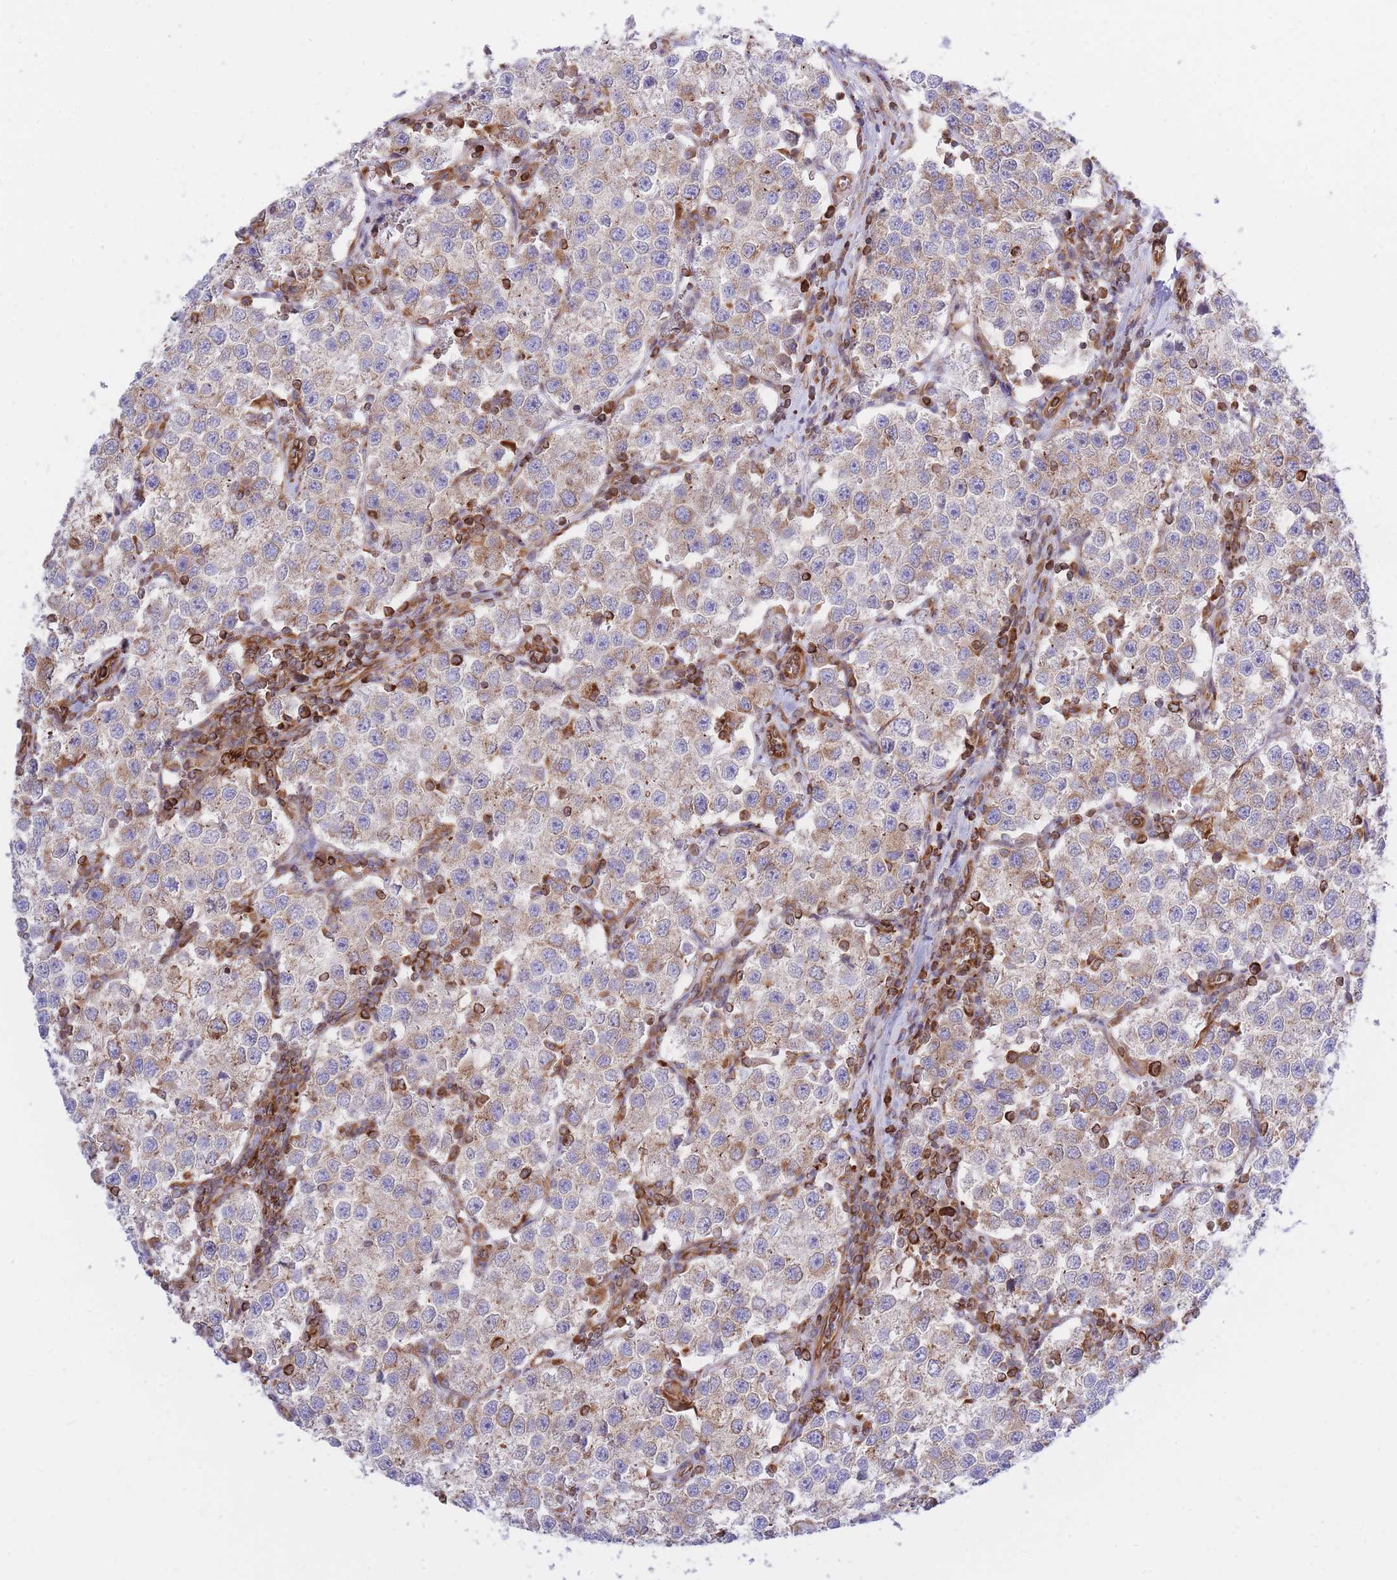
{"staining": {"intensity": "weak", "quantity": ">75%", "location": "cytoplasmic/membranous"}, "tissue": "testis cancer", "cell_type": "Tumor cells", "image_type": "cancer", "snomed": [{"axis": "morphology", "description": "Seminoma, NOS"}, {"axis": "topography", "description": "Testis"}], "caption": "Brown immunohistochemical staining in human testis seminoma exhibits weak cytoplasmic/membranous staining in about >75% of tumor cells.", "gene": "REM1", "patient": {"sex": "male", "age": 37}}